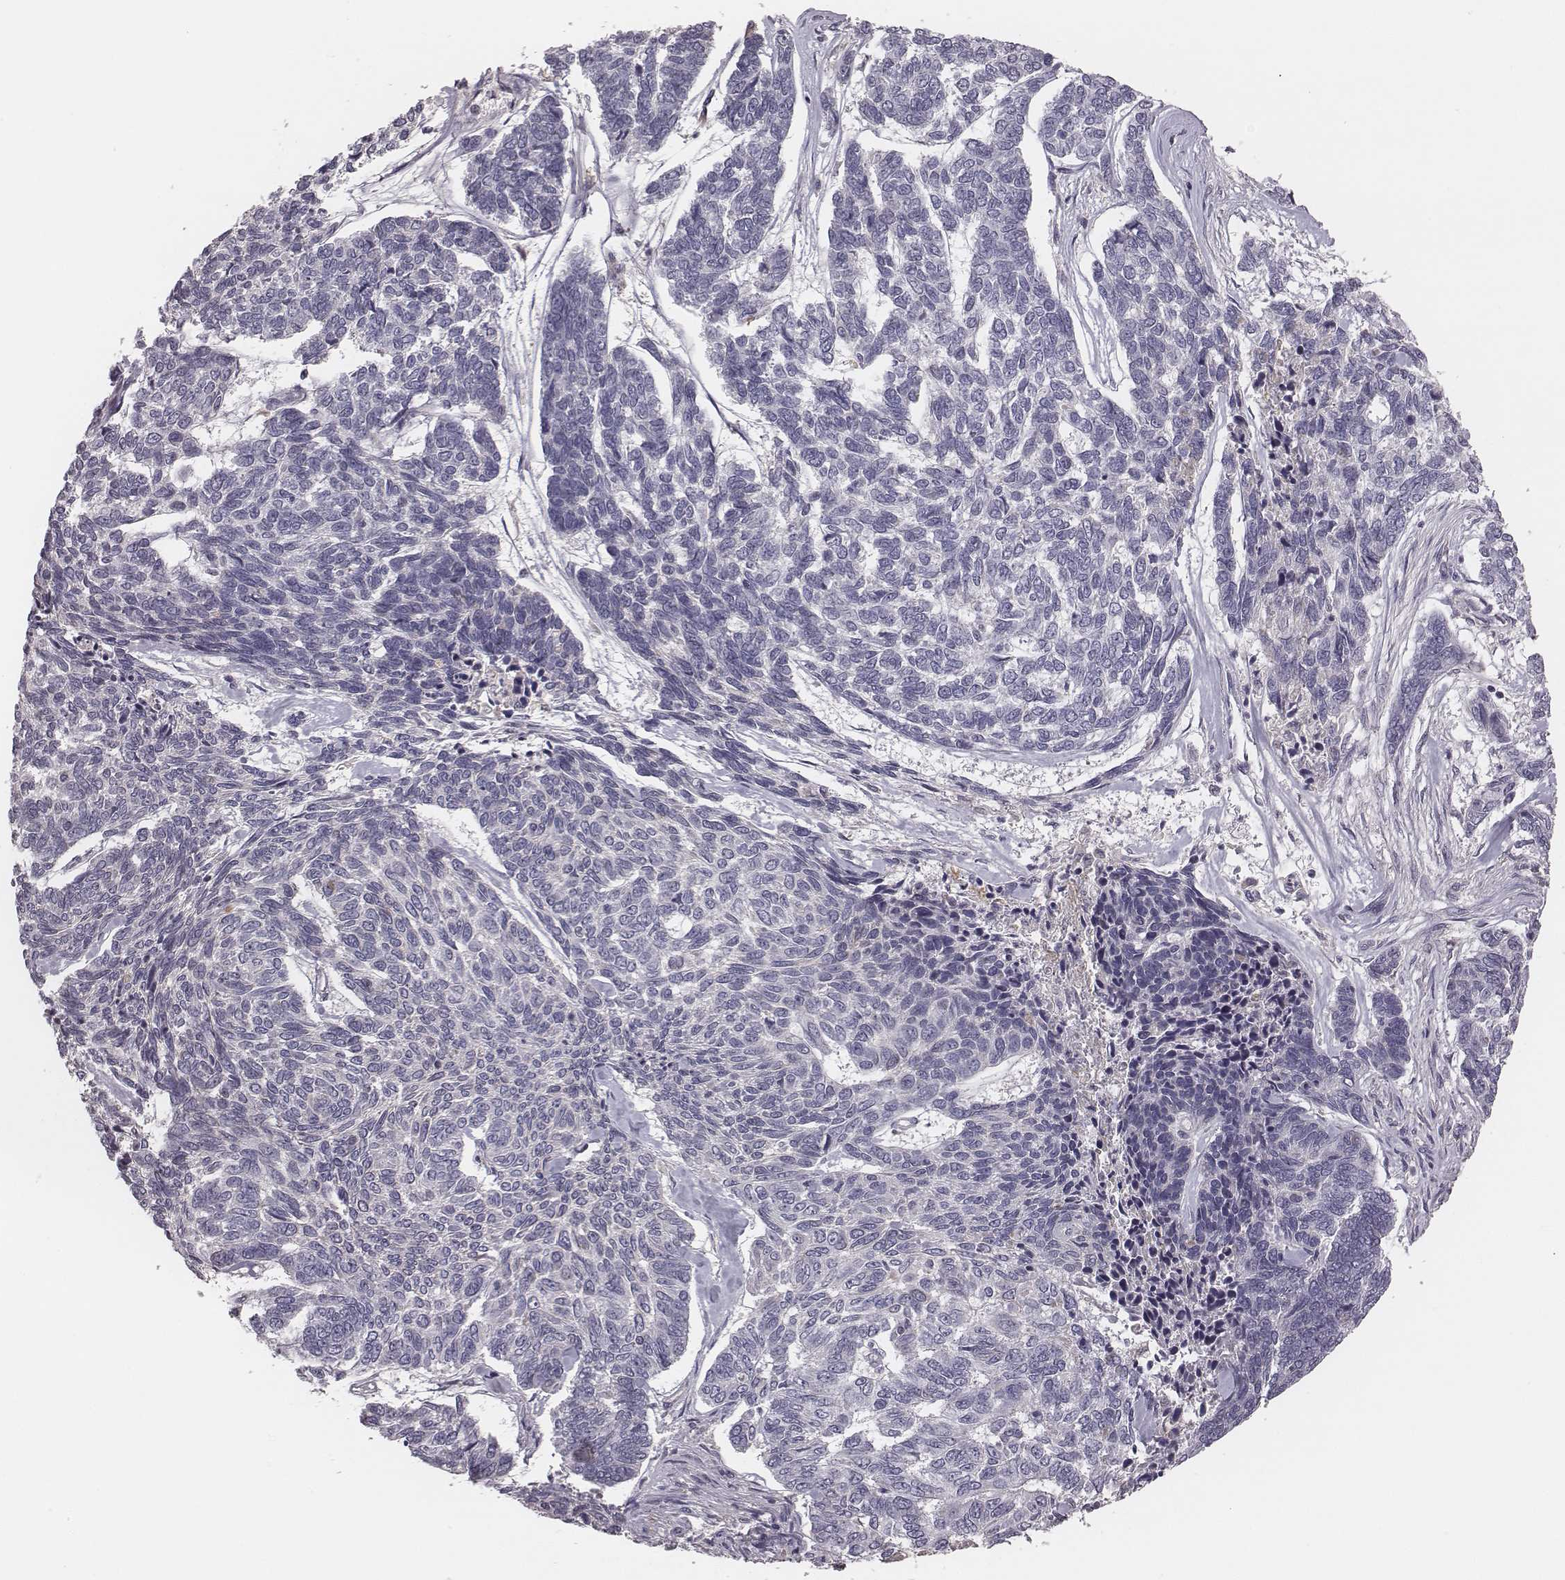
{"staining": {"intensity": "negative", "quantity": "none", "location": "none"}, "tissue": "skin cancer", "cell_type": "Tumor cells", "image_type": "cancer", "snomed": [{"axis": "morphology", "description": "Basal cell carcinoma"}, {"axis": "topography", "description": "Skin"}], "caption": "The IHC histopathology image has no significant positivity in tumor cells of skin cancer (basal cell carcinoma) tissue.", "gene": "TLX3", "patient": {"sex": "female", "age": 65}}